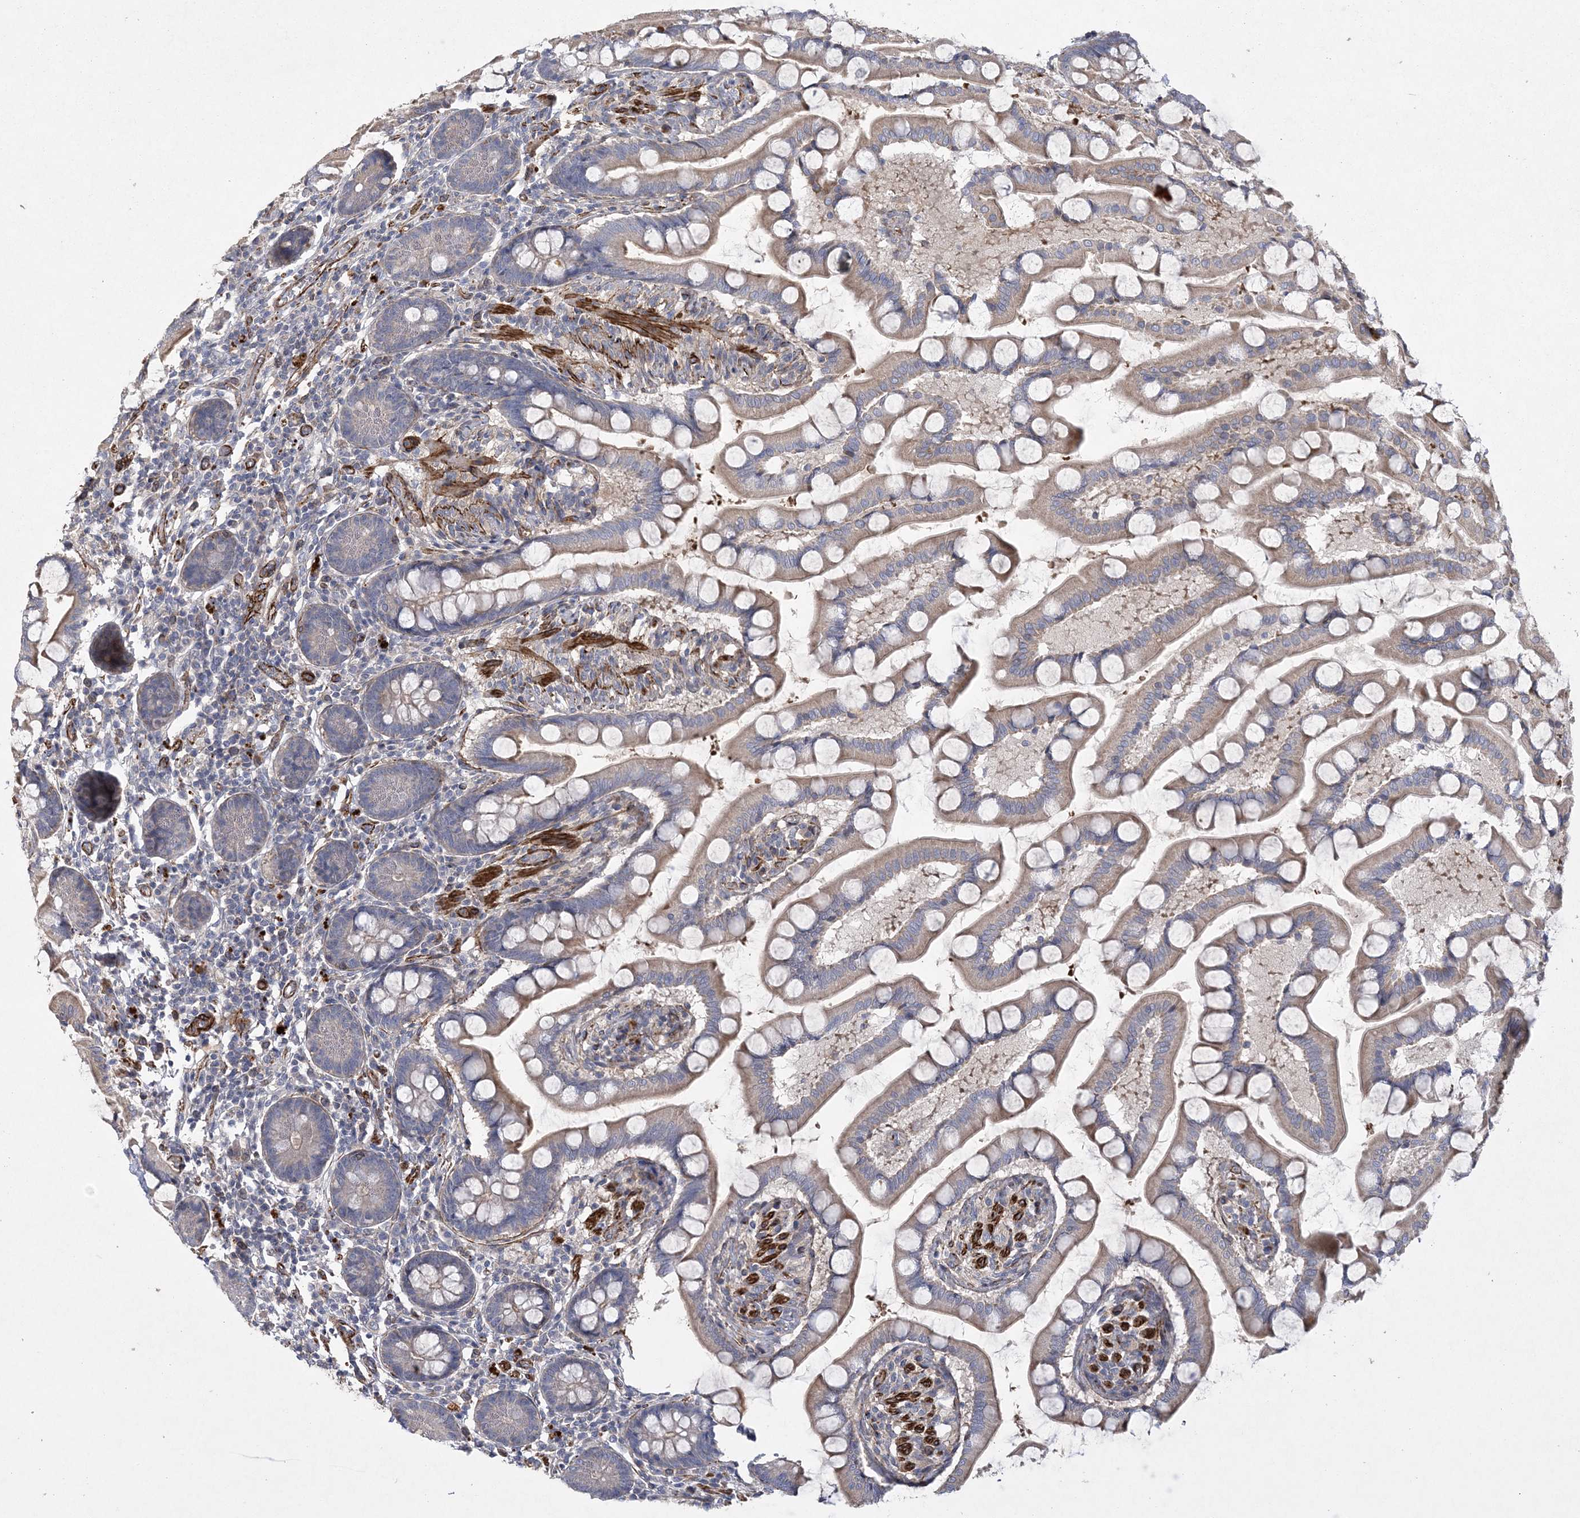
{"staining": {"intensity": "weak", "quantity": "25%-75%", "location": "cytoplasmic/membranous"}, "tissue": "small intestine", "cell_type": "Glandular cells", "image_type": "normal", "snomed": [{"axis": "morphology", "description": "Normal tissue, NOS"}, {"axis": "topography", "description": "Small intestine"}], "caption": "Immunohistochemical staining of unremarkable small intestine displays low levels of weak cytoplasmic/membranous expression in about 25%-75% of glandular cells.", "gene": "ARSJ", "patient": {"sex": "male", "age": 41}}